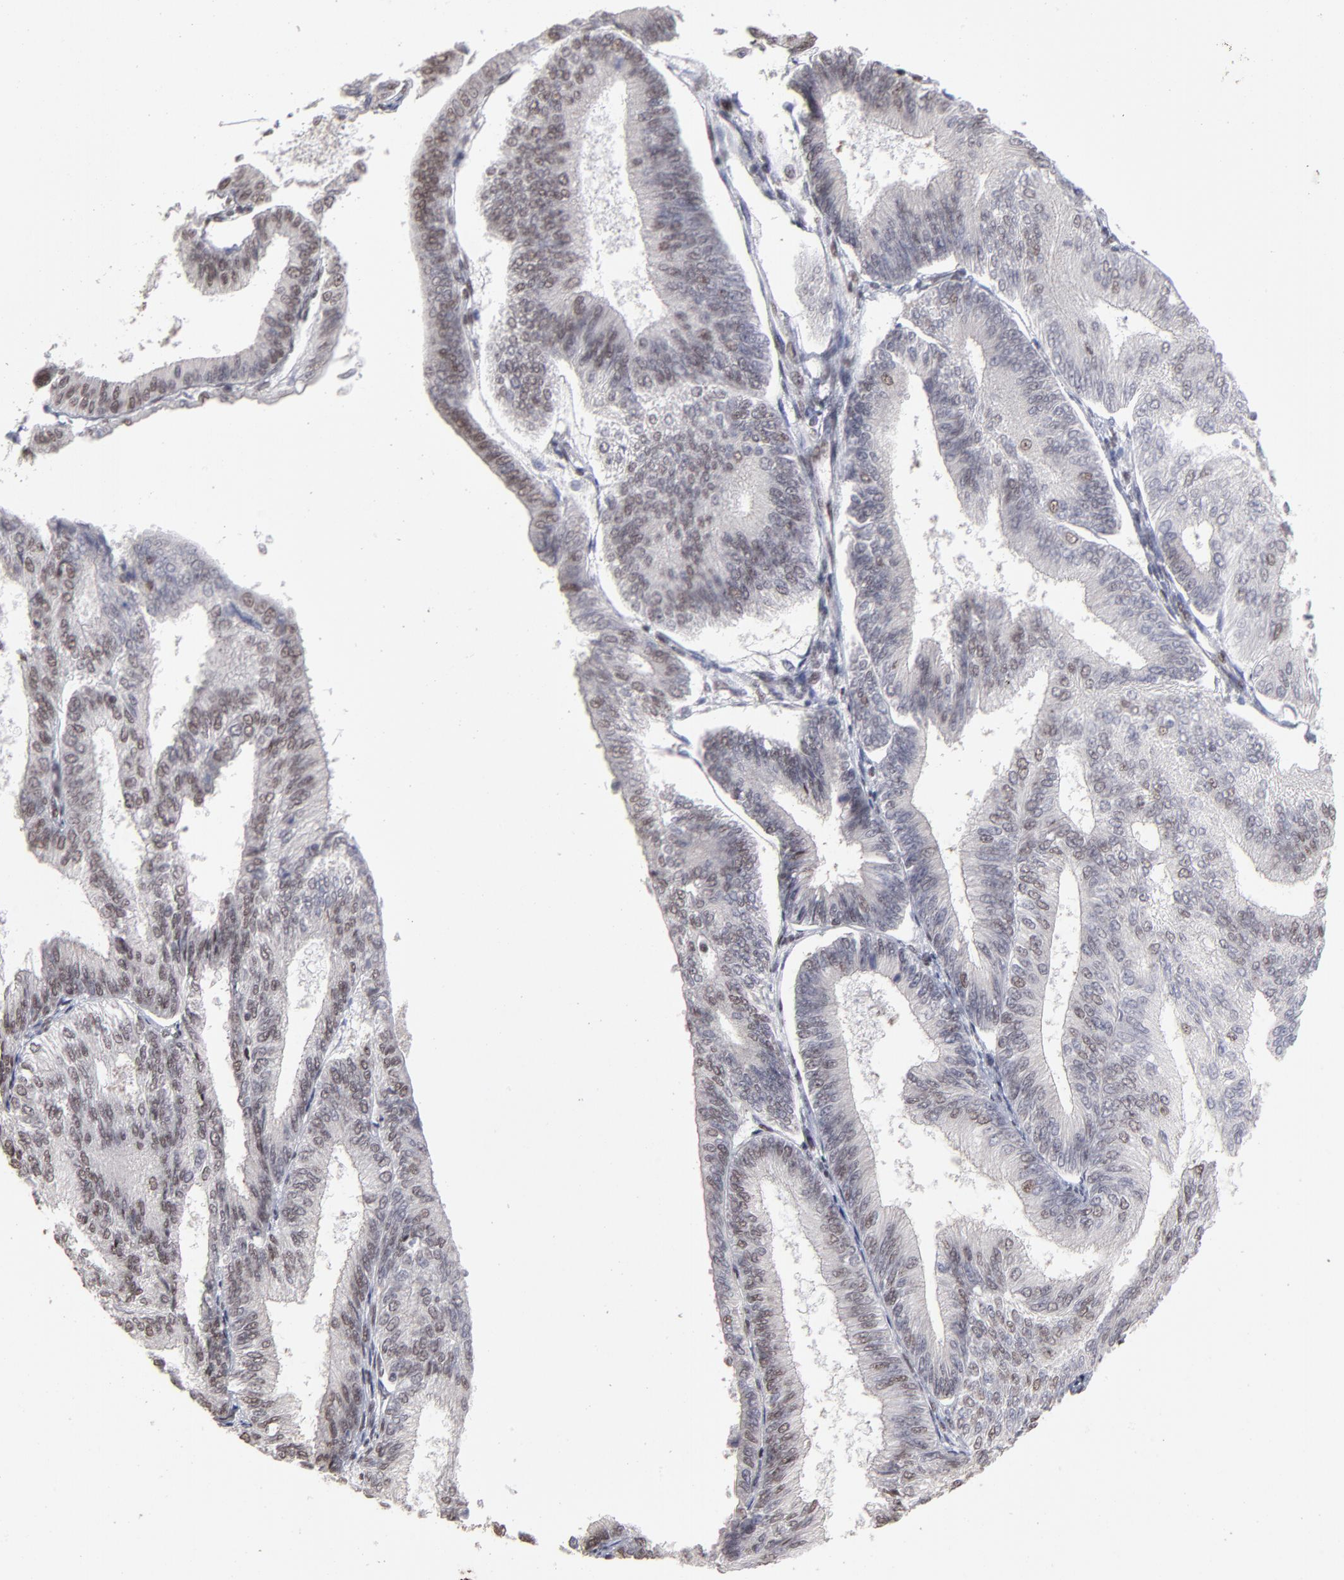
{"staining": {"intensity": "weak", "quantity": "<25%", "location": "nuclear"}, "tissue": "endometrial cancer", "cell_type": "Tumor cells", "image_type": "cancer", "snomed": [{"axis": "morphology", "description": "Adenocarcinoma, NOS"}, {"axis": "topography", "description": "Endometrium"}], "caption": "Endometrial adenocarcinoma was stained to show a protein in brown. There is no significant expression in tumor cells.", "gene": "ZNF3", "patient": {"sex": "female", "age": 55}}